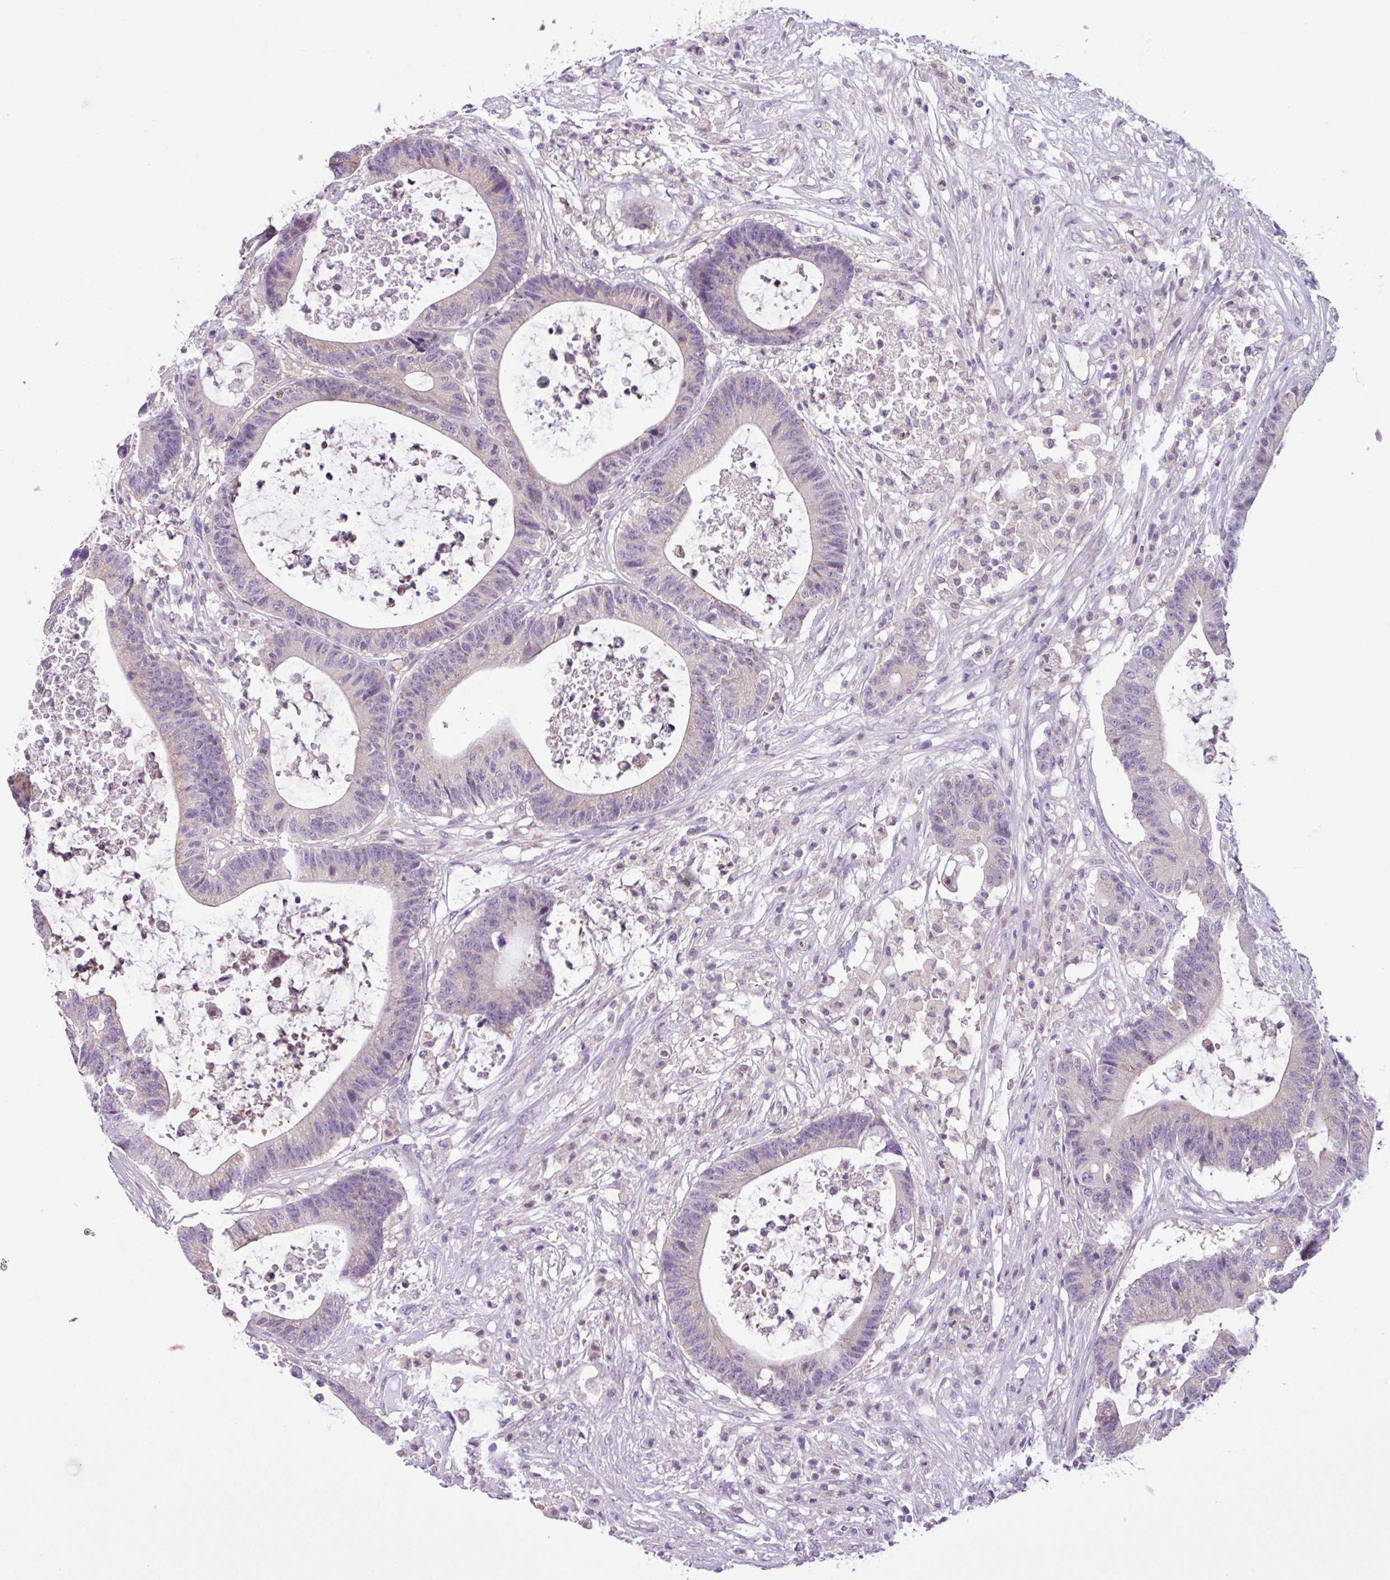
{"staining": {"intensity": "weak", "quantity": "<25%", "location": "cytoplasmic/membranous"}, "tissue": "colorectal cancer", "cell_type": "Tumor cells", "image_type": "cancer", "snomed": [{"axis": "morphology", "description": "Adenocarcinoma, NOS"}, {"axis": "topography", "description": "Colon"}], "caption": "The image demonstrates no staining of tumor cells in colorectal cancer.", "gene": "TONSL", "patient": {"sex": "female", "age": 84}}